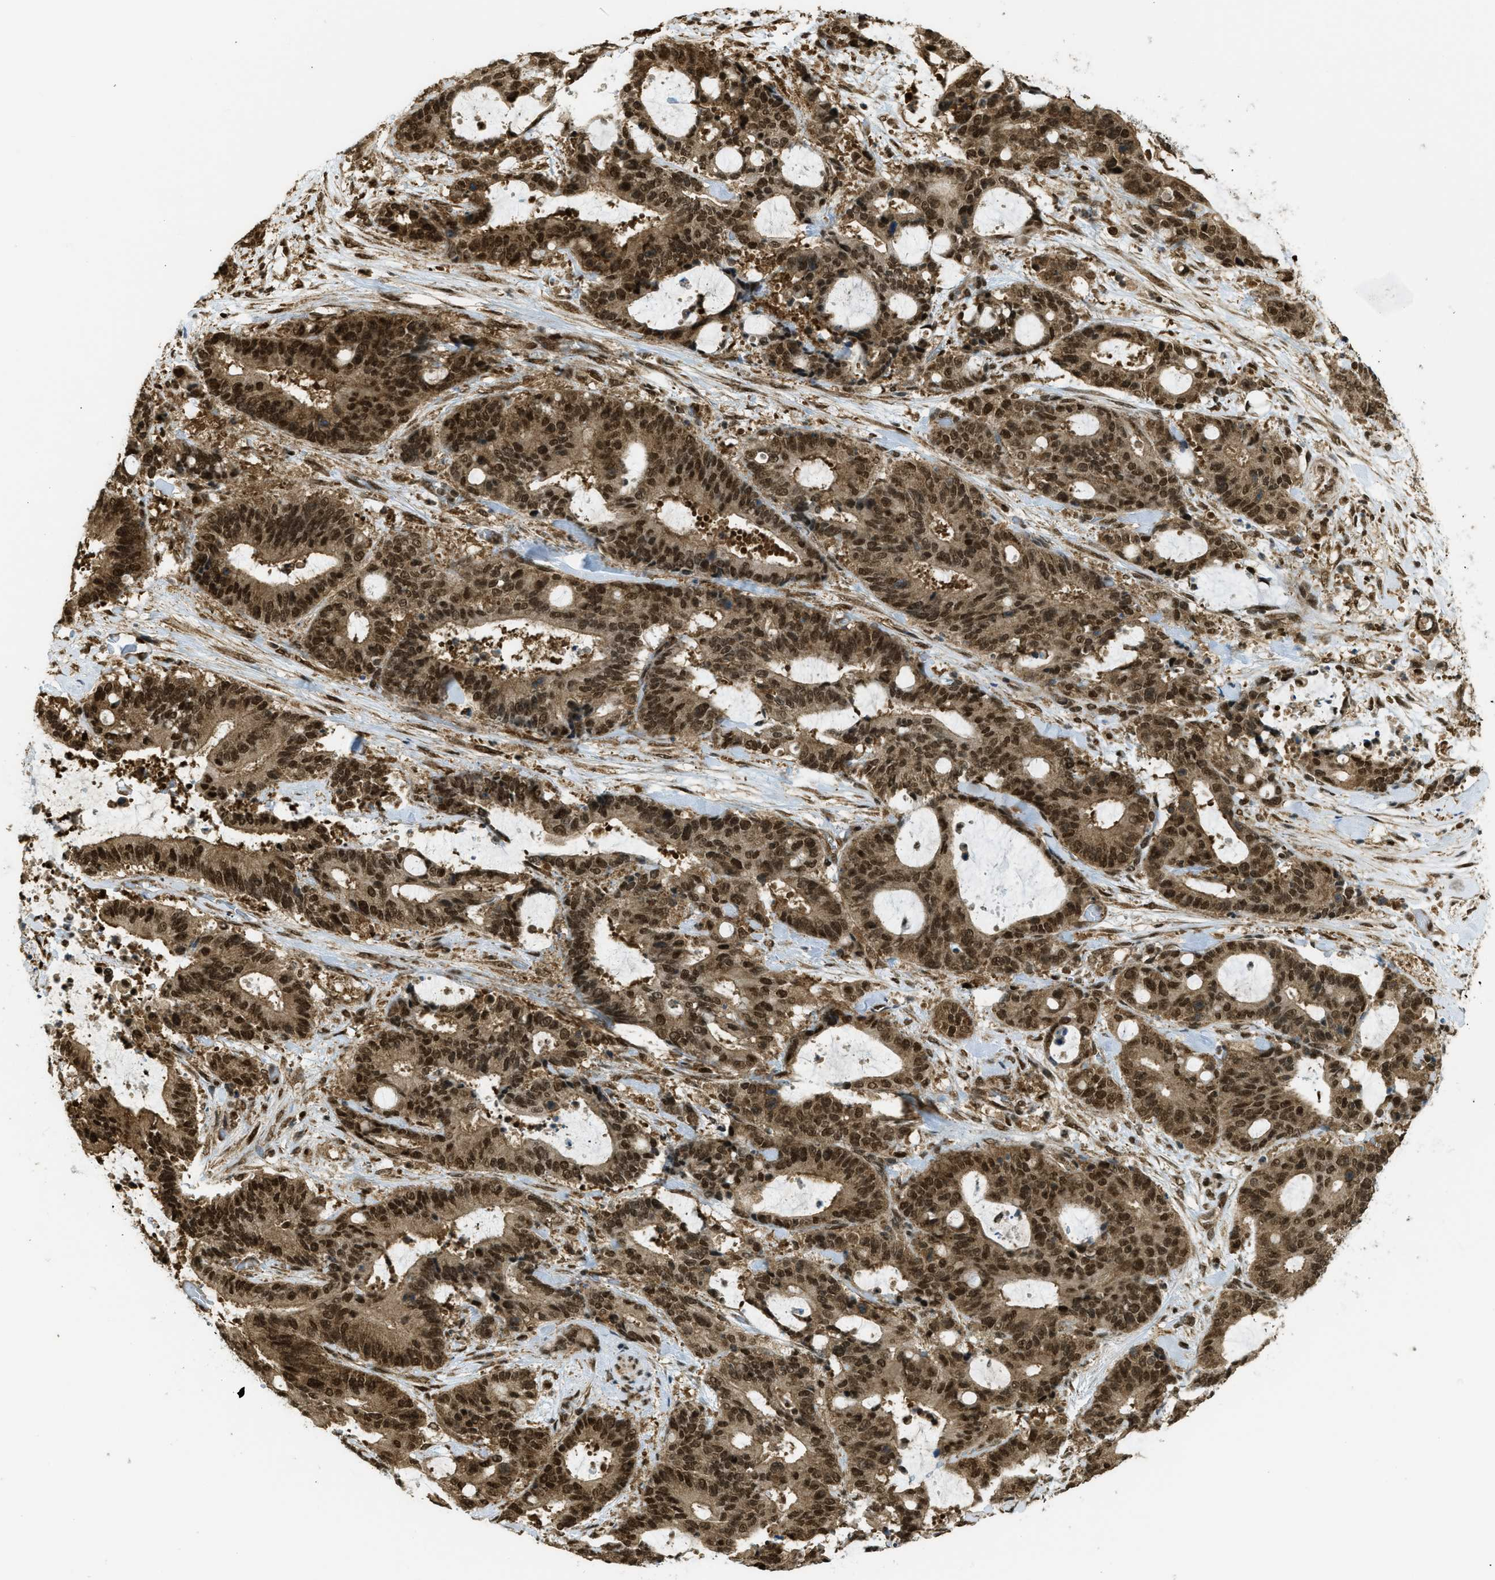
{"staining": {"intensity": "strong", "quantity": ">75%", "location": "cytoplasmic/membranous,nuclear"}, "tissue": "liver cancer", "cell_type": "Tumor cells", "image_type": "cancer", "snomed": [{"axis": "morphology", "description": "Normal tissue, NOS"}, {"axis": "morphology", "description": "Cholangiocarcinoma"}, {"axis": "topography", "description": "Liver"}, {"axis": "topography", "description": "Peripheral nerve tissue"}], "caption": "Liver cancer stained with a protein marker exhibits strong staining in tumor cells.", "gene": "TNPO1", "patient": {"sex": "female", "age": 73}}